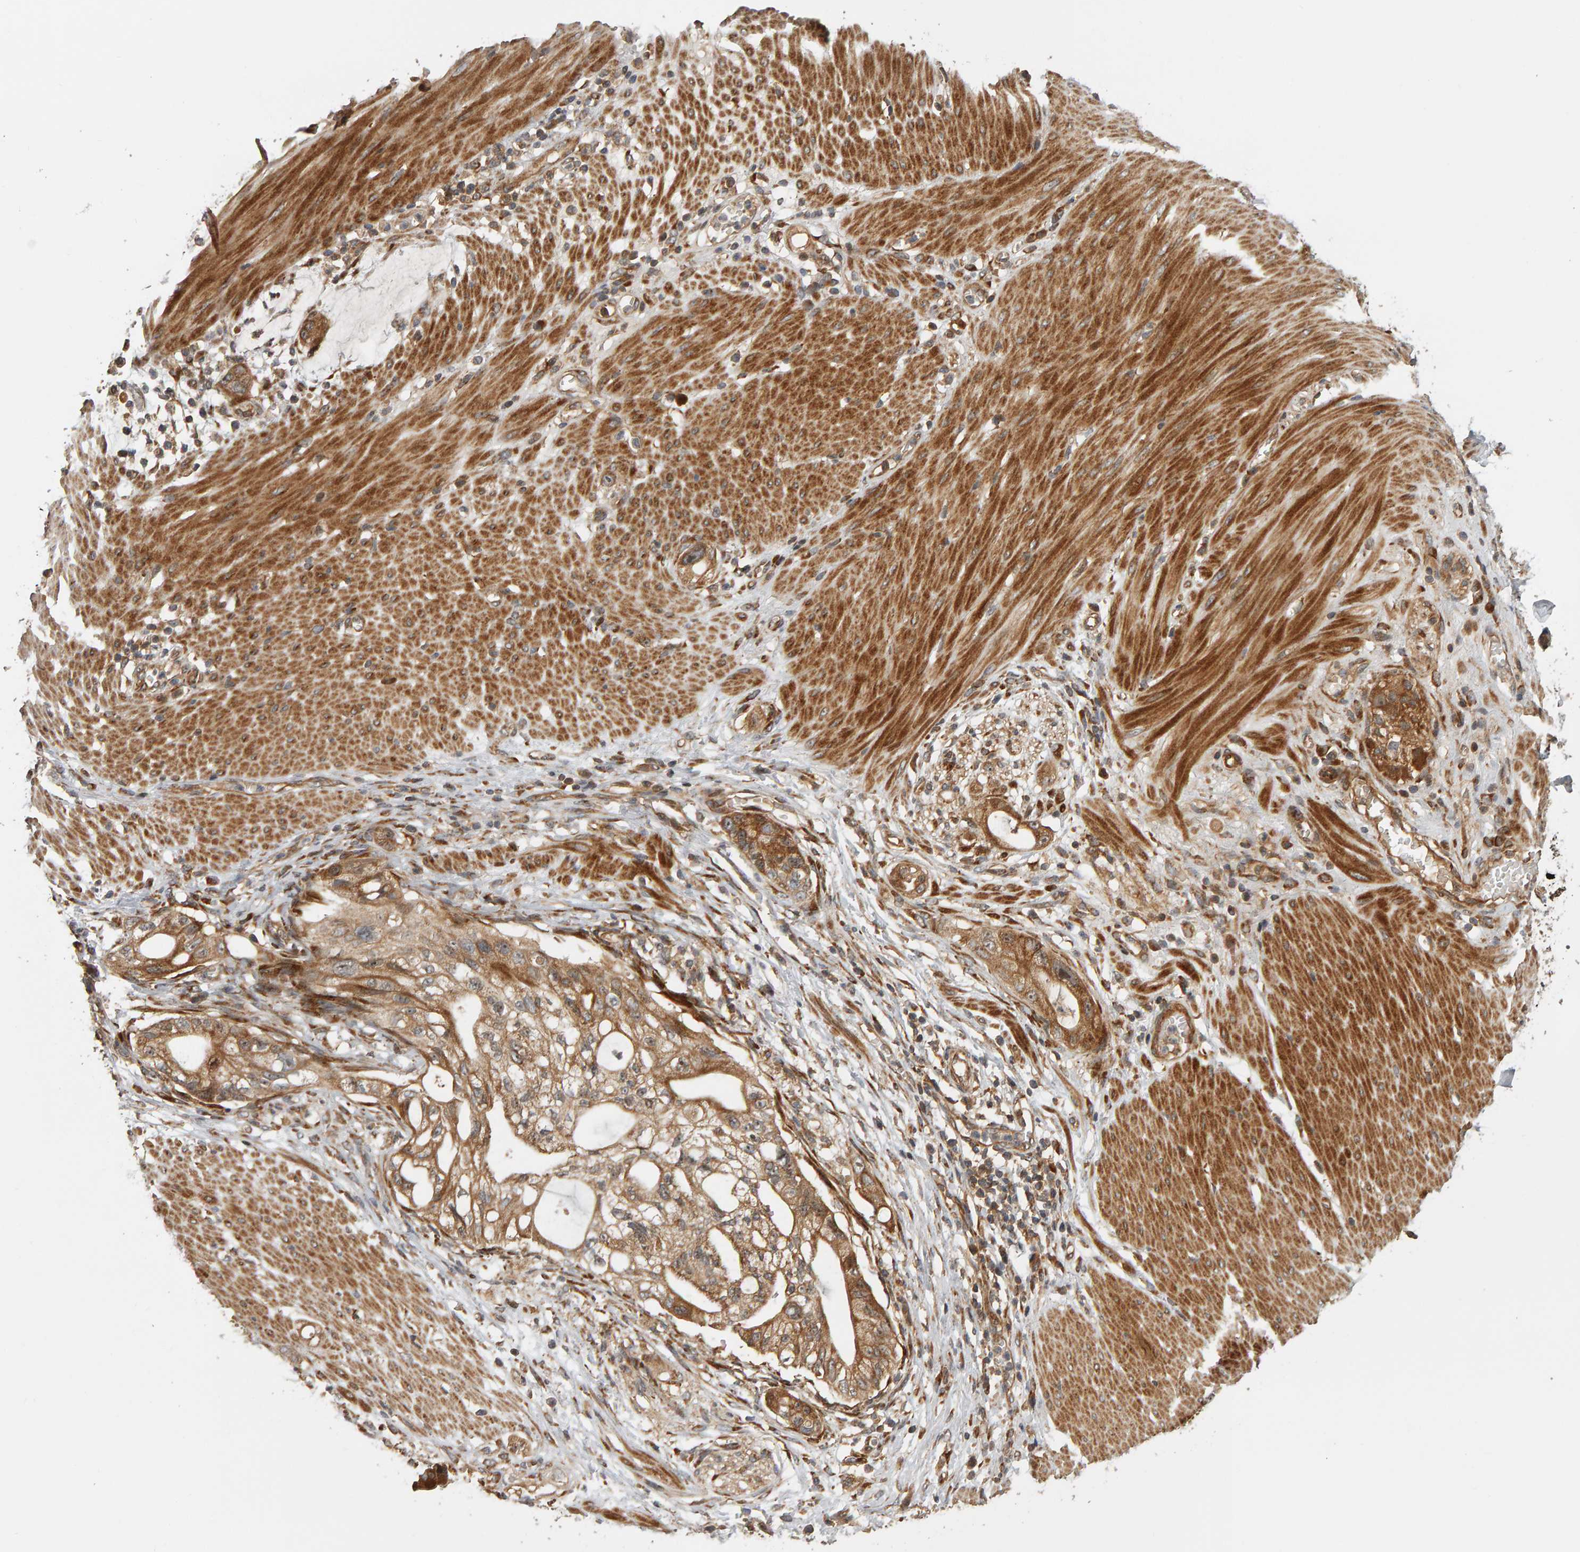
{"staining": {"intensity": "moderate", "quantity": ">75%", "location": "cytoplasmic/membranous"}, "tissue": "stomach cancer", "cell_type": "Tumor cells", "image_type": "cancer", "snomed": [{"axis": "morphology", "description": "Adenocarcinoma, NOS"}, {"axis": "topography", "description": "Stomach"}, {"axis": "topography", "description": "Stomach, lower"}], "caption": "DAB immunohistochemical staining of stomach cancer reveals moderate cytoplasmic/membranous protein expression in about >75% of tumor cells. (brown staining indicates protein expression, while blue staining denotes nuclei).", "gene": "ZFAND1", "patient": {"sex": "female", "age": 48}}